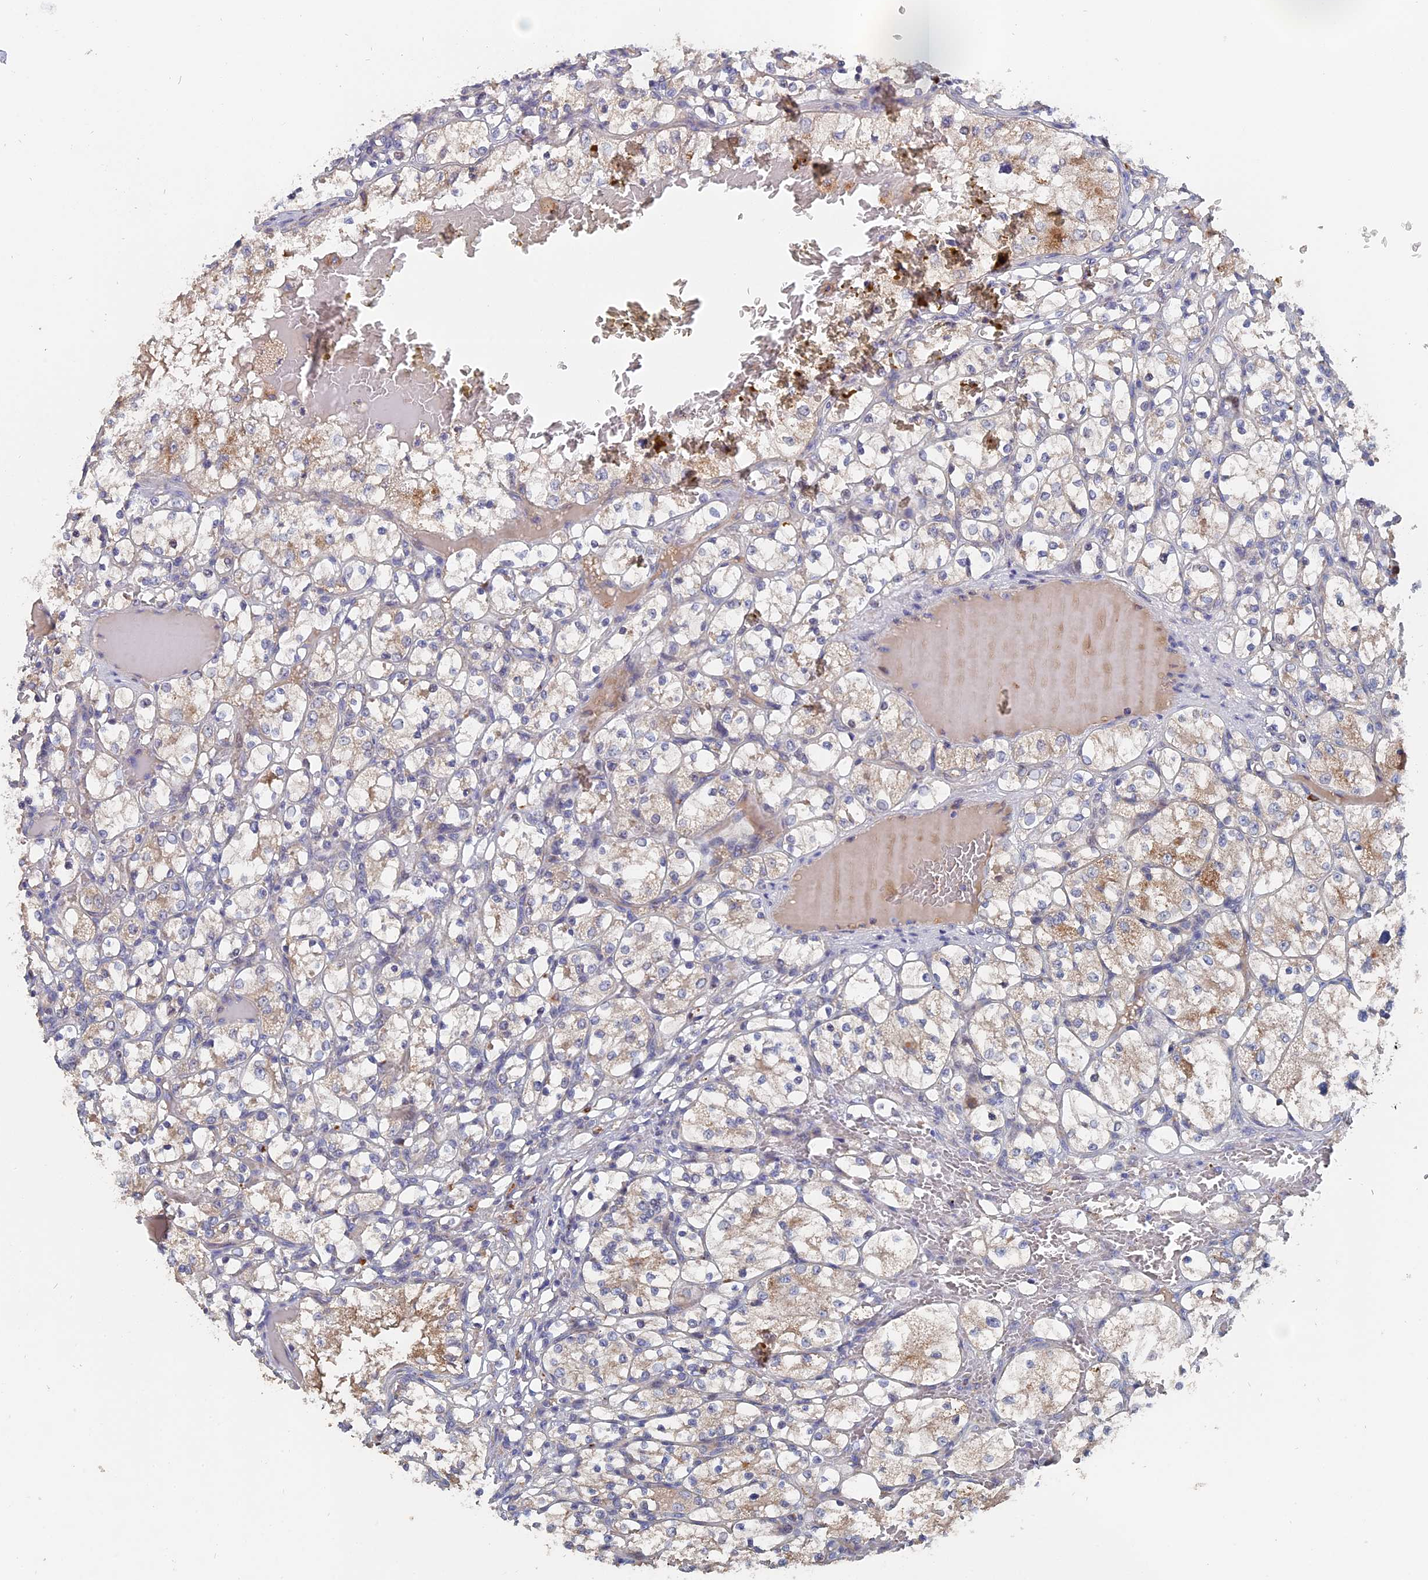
{"staining": {"intensity": "moderate", "quantity": "25%-75%", "location": "cytoplasmic/membranous"}, "tissue": "renal cancer", "cell_type": "Tumor cells", "image_type": "cancer", "snomed": [{"axis": "morphology", "description": "Adenocarcinoma, NOS"}, {"axis": "topography", "description": "Kidney"}], "caption": "Protein expression analysis of renal cancer demonstrates moderate cytoplasmic/membranous positivity in approximately 25%-75% of tumor cells. The protein is stained brown, and the nuclei are stained in blue (DAB (3,3'-diaminobenzidine) IHC with brightfield microscopy, high magnification).", "gene": "SLC33A1", "patient": {"sex": "female", "age": 69}}